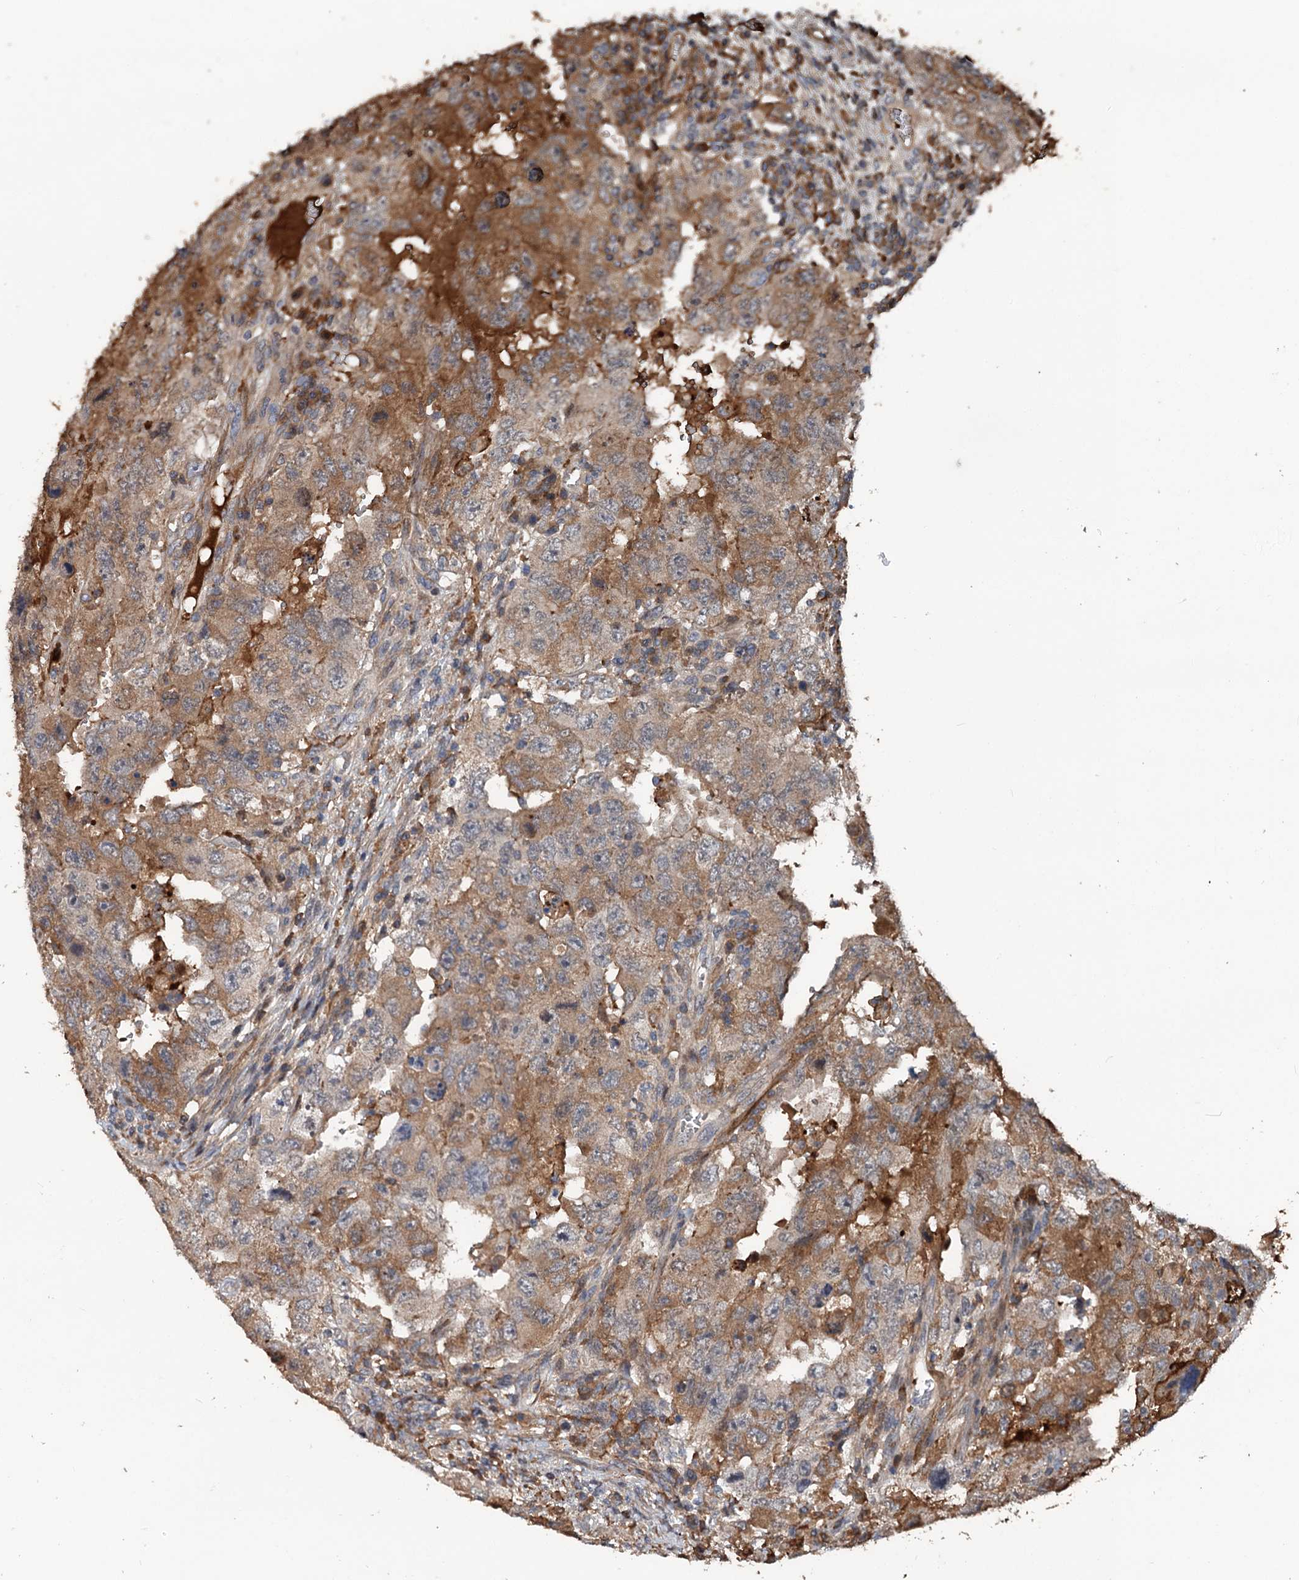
{"staining": {"intensity": "moderate", "quantity": ">75%", "location": "cytoplasmic/membranous"}, "tissue": "testis cancer", "cell_type": "Tumor cells", "image_type": "cancer", "snomed": [{"axis": "morphology", "description": "Carcinoma, Embryonal, NOS"}, {"axis": "topography", "description": "Testis"}], "caption": "This is a micrograph of immunohistochemistry staining of testis embryonal carcinoma, which shows moderate positivity in the cytoplasmic/membranous of tumor cells.", "gene": "TEDC1", "patient": {"sex": "male", "age": 26}}